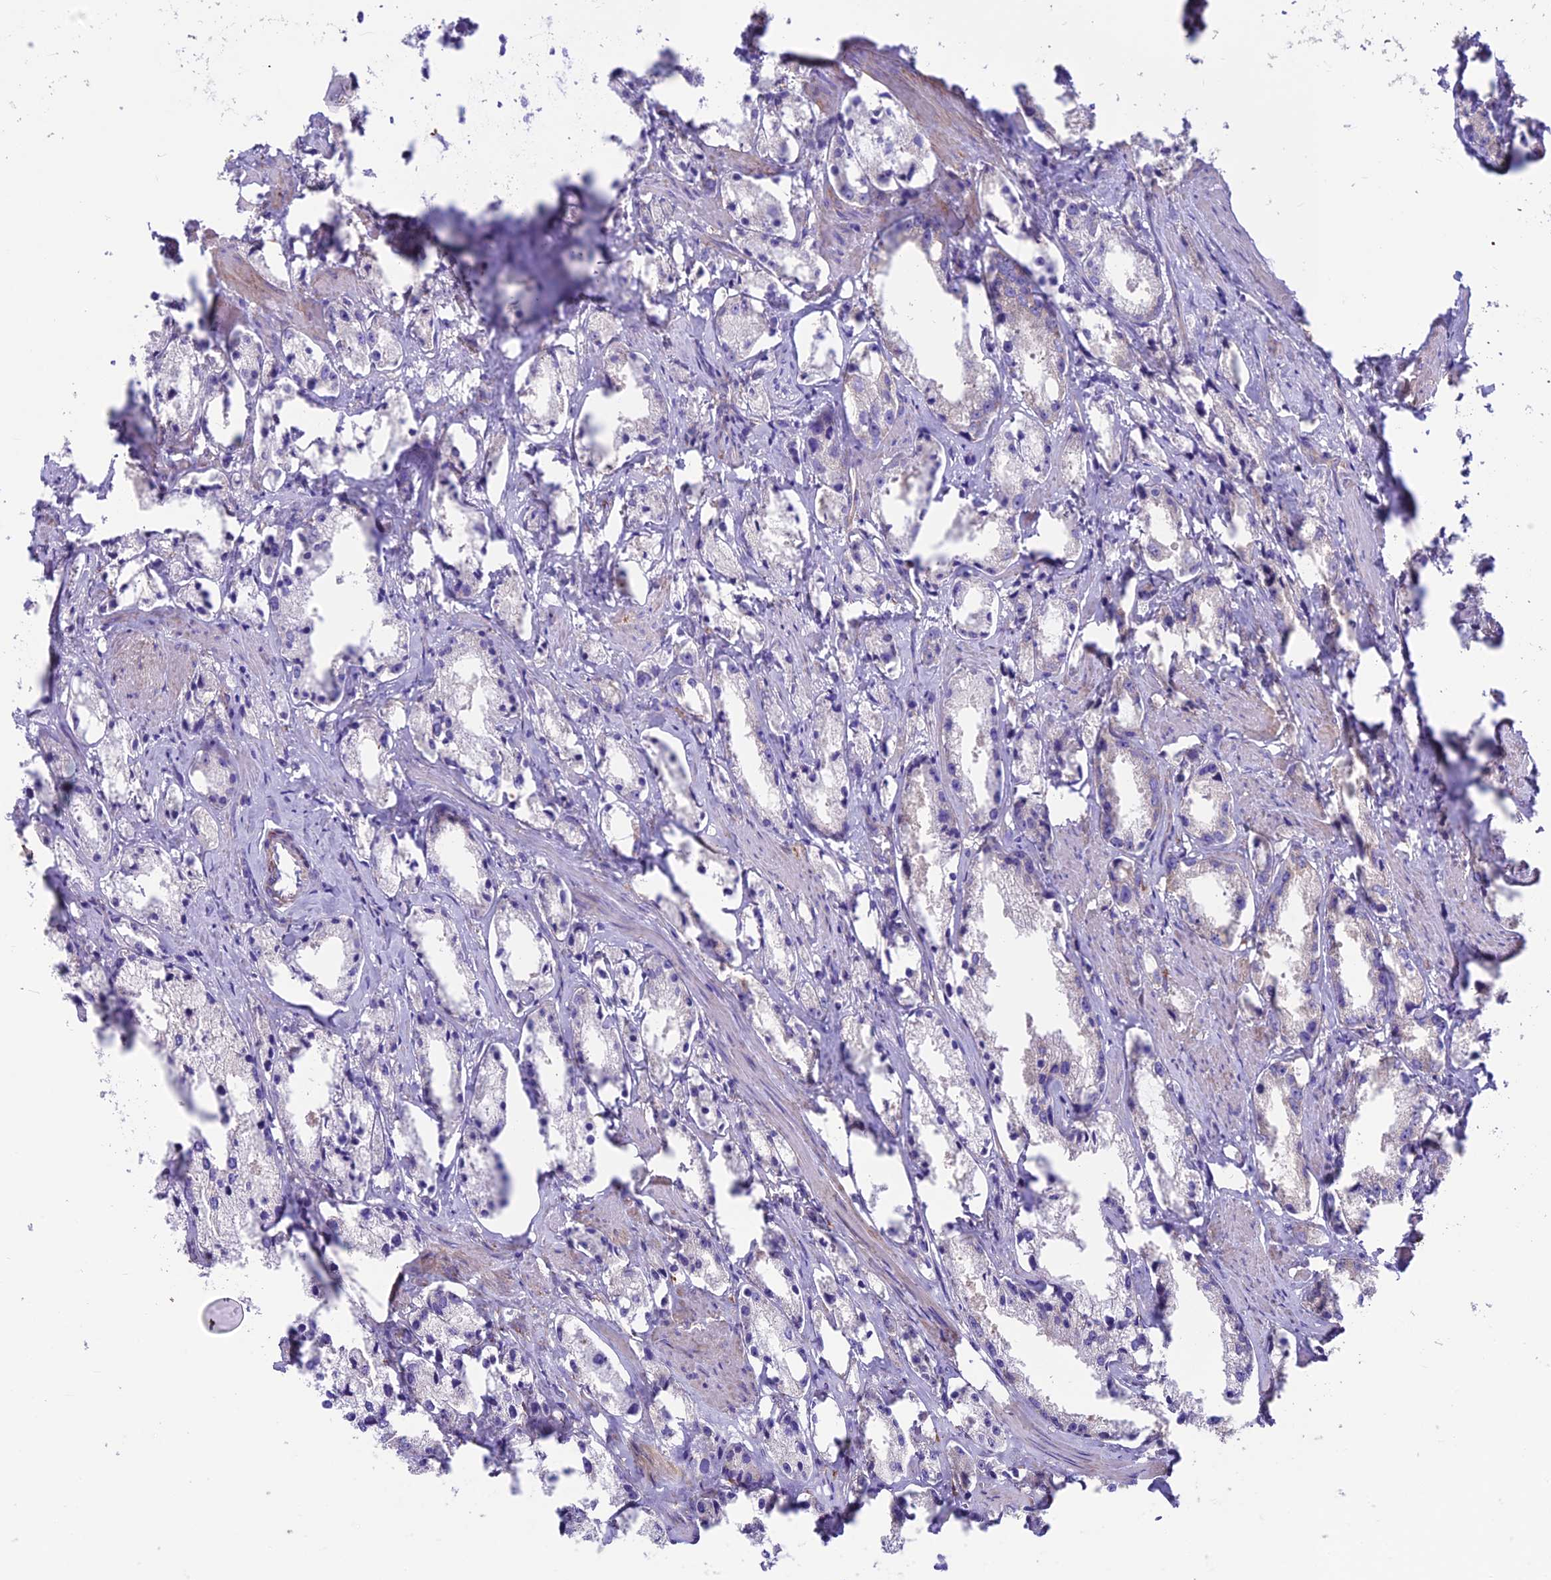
{"staining": {"intensity": "negative", "quantity": "none", "location": "none"}, "tissue": "prostate cancer", "cell_type": "Tumor cells", "image_type": "cancer", "snomed": [{"axis": "morphology", "description": "Adenocarcinoma, High grade"}, {"axis": "topography", "description": "Prostate"}], "caption": "Immunohistochemistry image of neoplastic tissue: human prostate adenocarcinoma (high-grade) stained with DAB displays no significant protein positivity in tumor cells. Brightfield microscopy of immunohistochemistry stained with DAB (brown) and hematoxylin (blue), captured at high magnification.", "gene": "VPS16", "patient": {"sex": "male", "age": 66}}